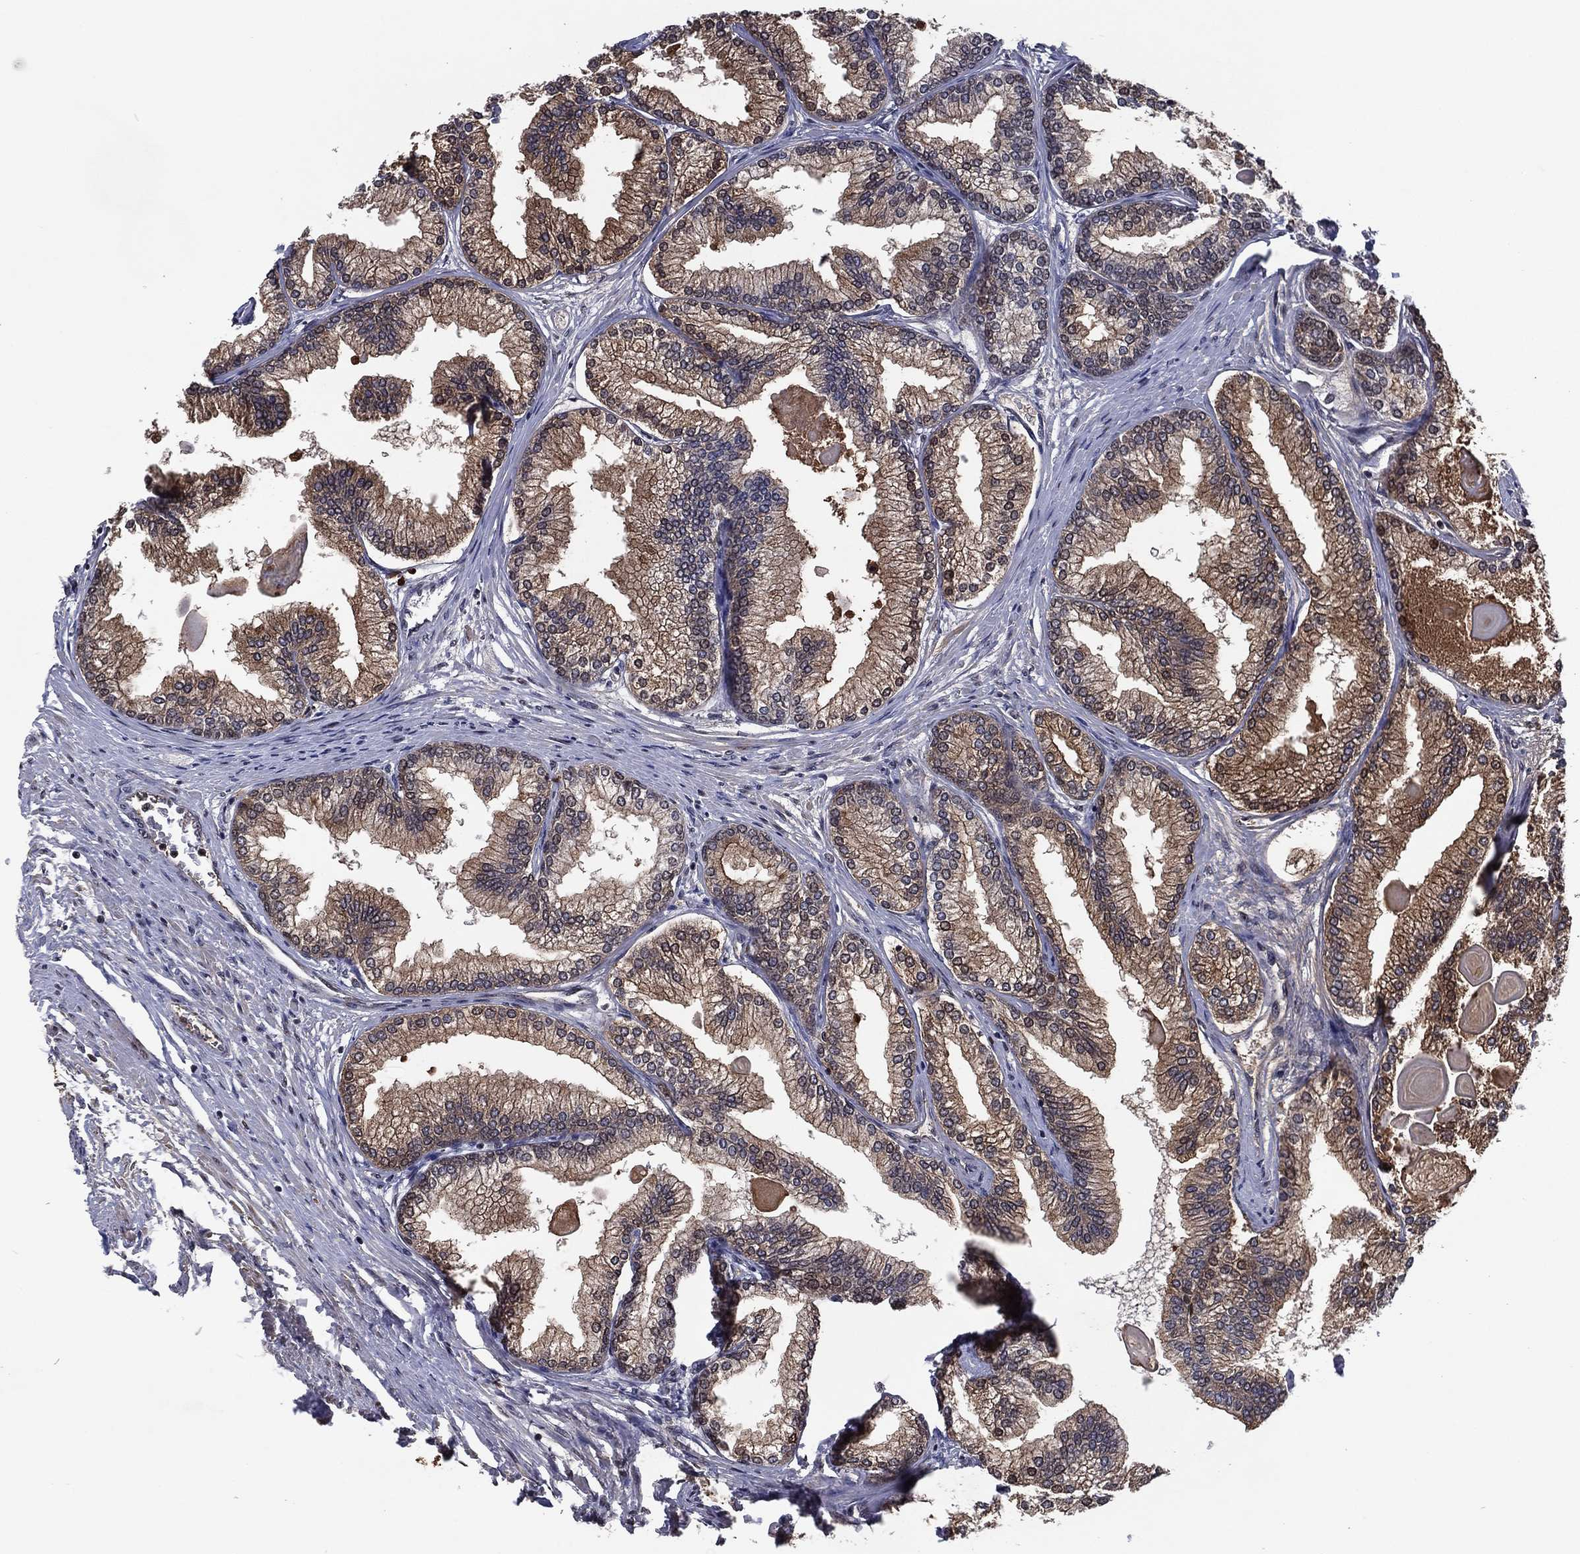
{"staining": {"intensity": "moderate", "quantity": ">75%", "location": "cytoplasmic/membranous,nuclear"}, "tissue": "prostate", "cell_type": "Glandular cells", "image_type": "normal", "snomed": [{"axis": "morphology", "description": "Normal tissue, NOS"}, {"axis": "topography", "description": "Prostate"}], "caption": "Protein staining shows moderate cytoplasmic/membranous,nuclear positivity in approximately >75% of glandular cells in normal prostate.", "gene": "ZBTB42", "patient": {"sex": "male", "age": 72}}